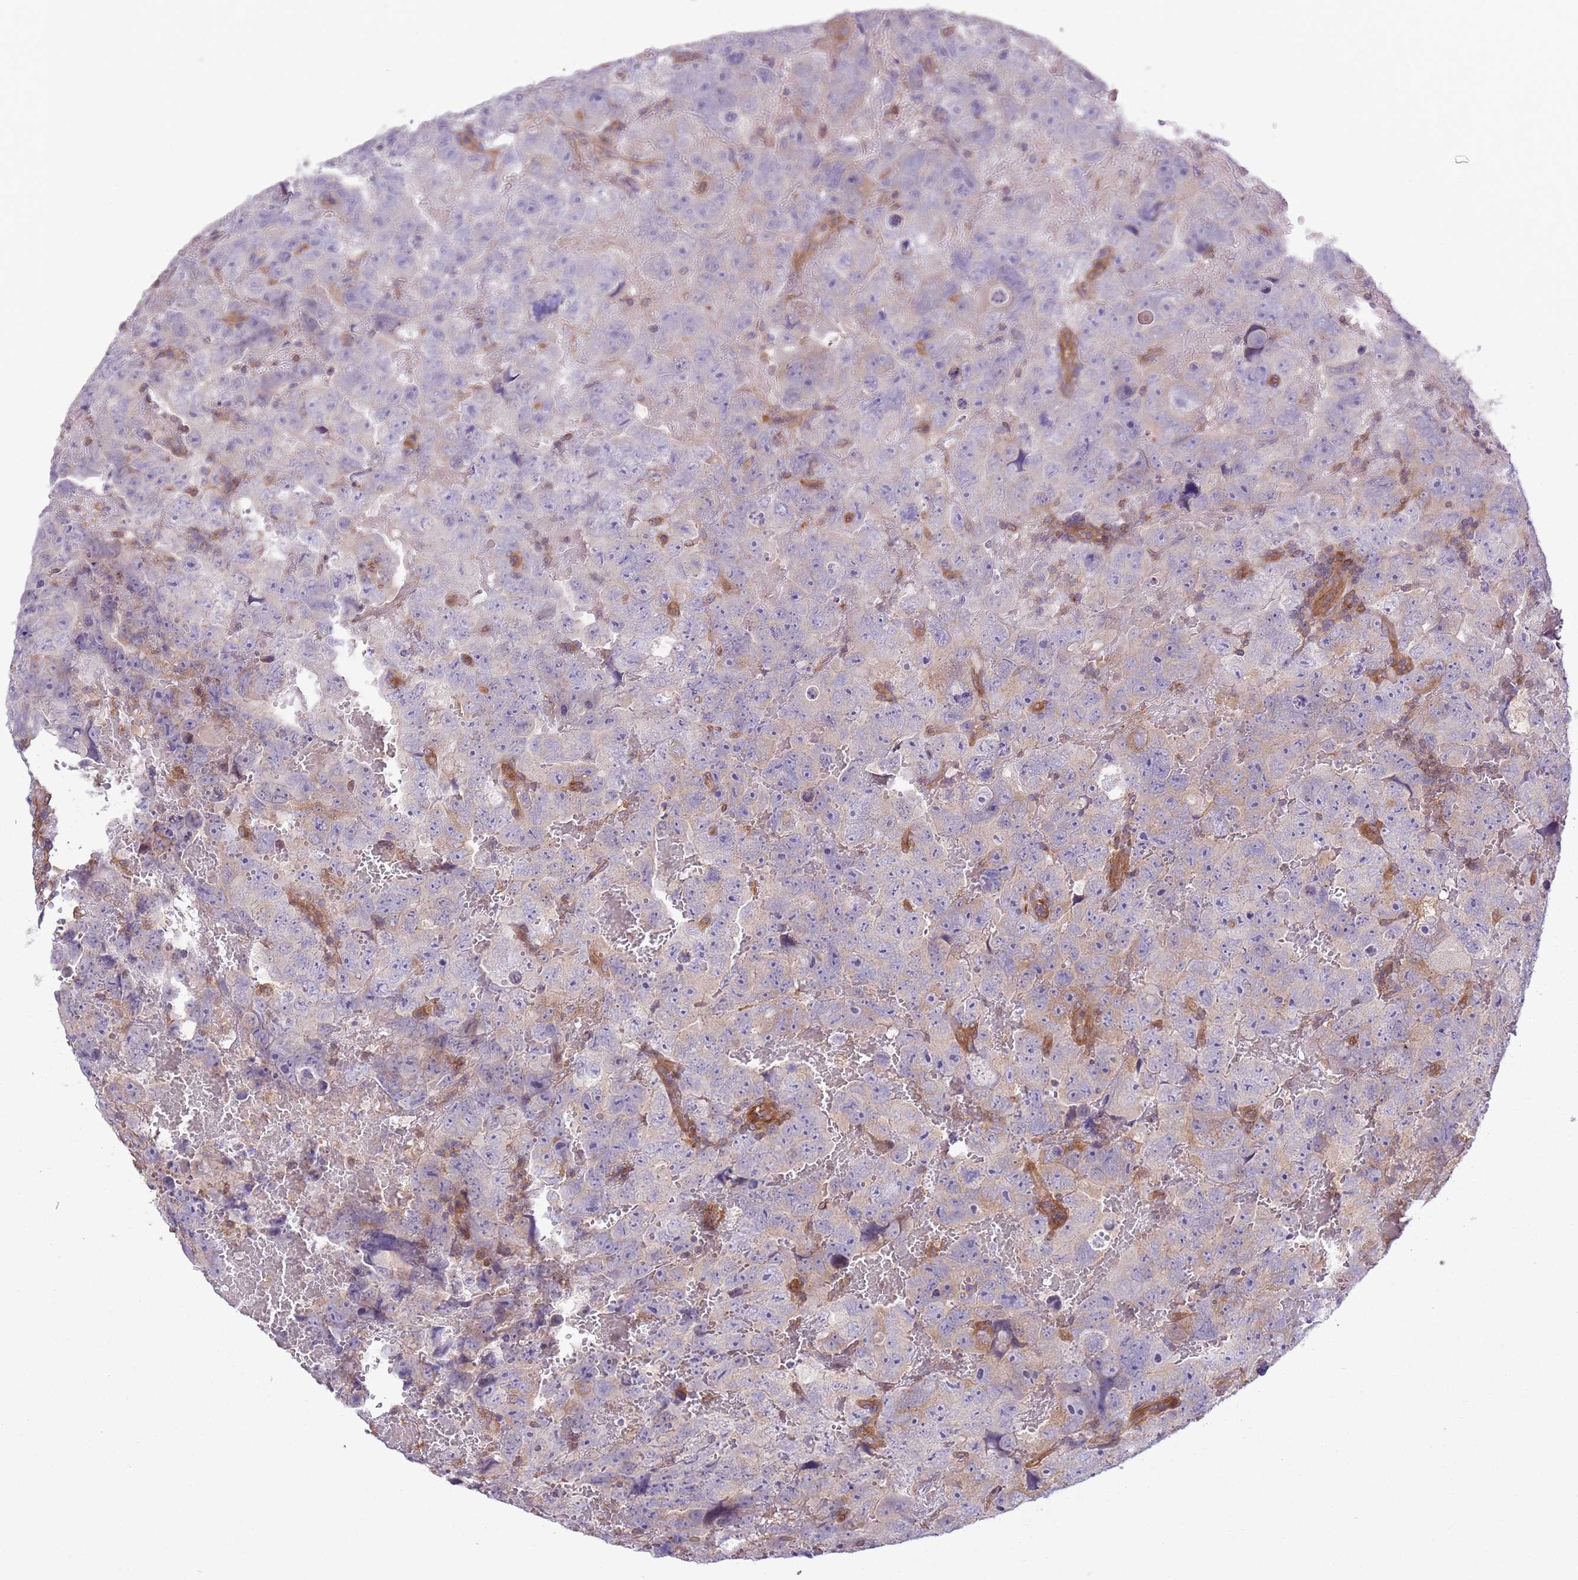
{"staining": {"intensity": "negative", "quantity": "none", "location": "none"}, "tissue": "testis cancer", "cell_type": "Tumor cells", "image_type": "cancer", "snomed": [{"axis": "morphology", "description": "Carcinoma, Embryonal, NOS"}, {"axis": "topography", "description": "Testis"}], "caption": "Tumor cells show no significant positivity in testis cancer (embryonal carcinoma). (Stains: DAB immunohistochemistry (IHC) with hematoxylin counter stain, Microscopy: brightfield microscopy at high magnification).", "gene": "LPIN2", "patient": {"sex": "male", "age": 45}}